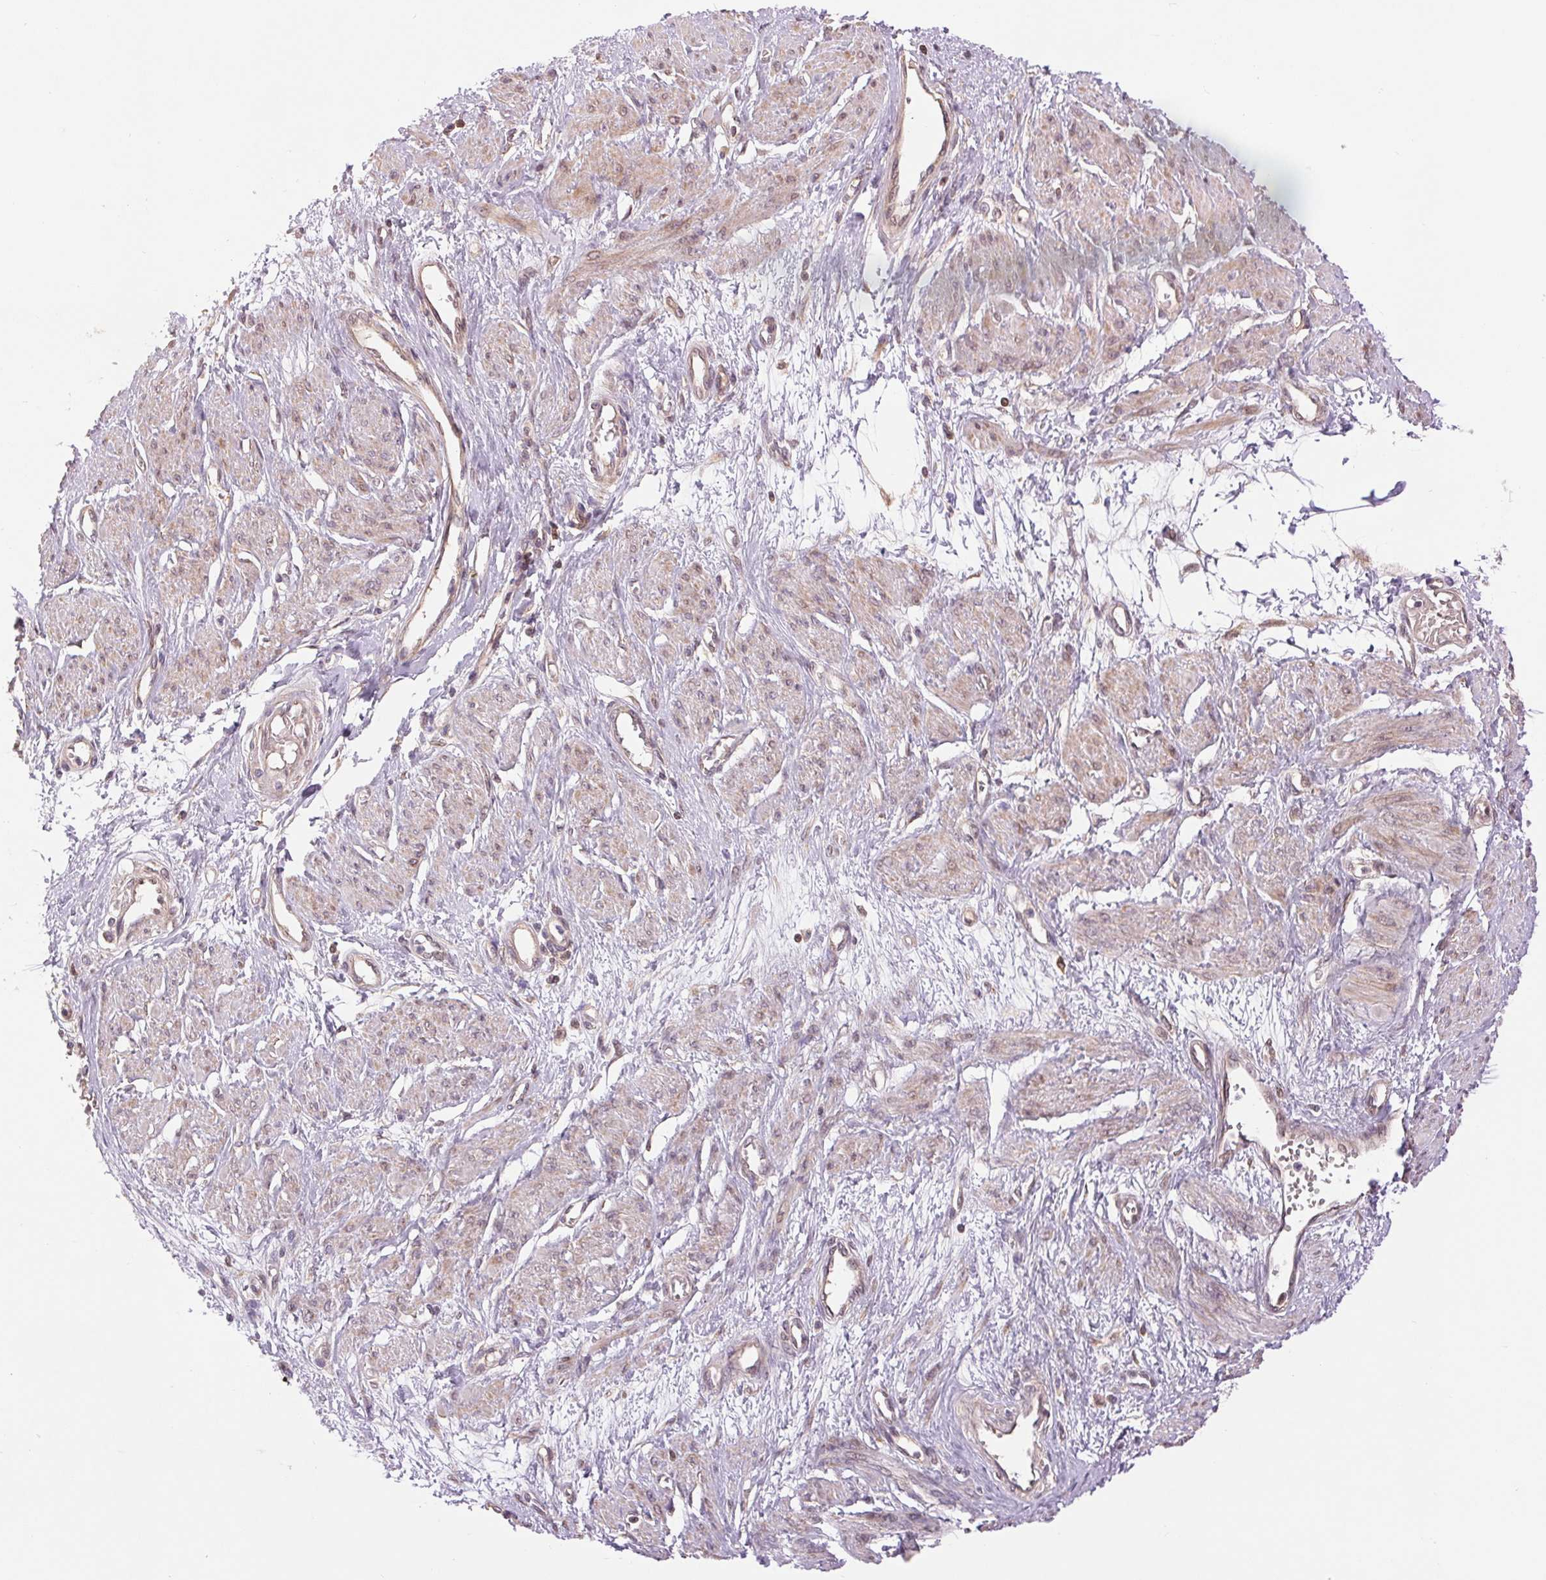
{"staining": {"intensity": "moderate", "quantity": "25%-75%", "location": "cytoplasmic/membranous,nuclear"}, "tissue": "smooth muscle", "cell_type": "Smooth muscle cells", "image_type": "normal", "snomed": [{"axis": "morphology", "description": "Normal tissue, NOS"}, {"axis": "topography", "description": "Smooth muscle"}, {"axis": "topography", "description": "Uterus"}], "caption": "A medium amount of moderate cytoplasmic/membranous,nuclear positivity is identified in about 25%-75% of smooth muscle cells in normal smooth muscle.", "gene": "BTF3L4", "patient": {"sex": "female", "age": 39}}